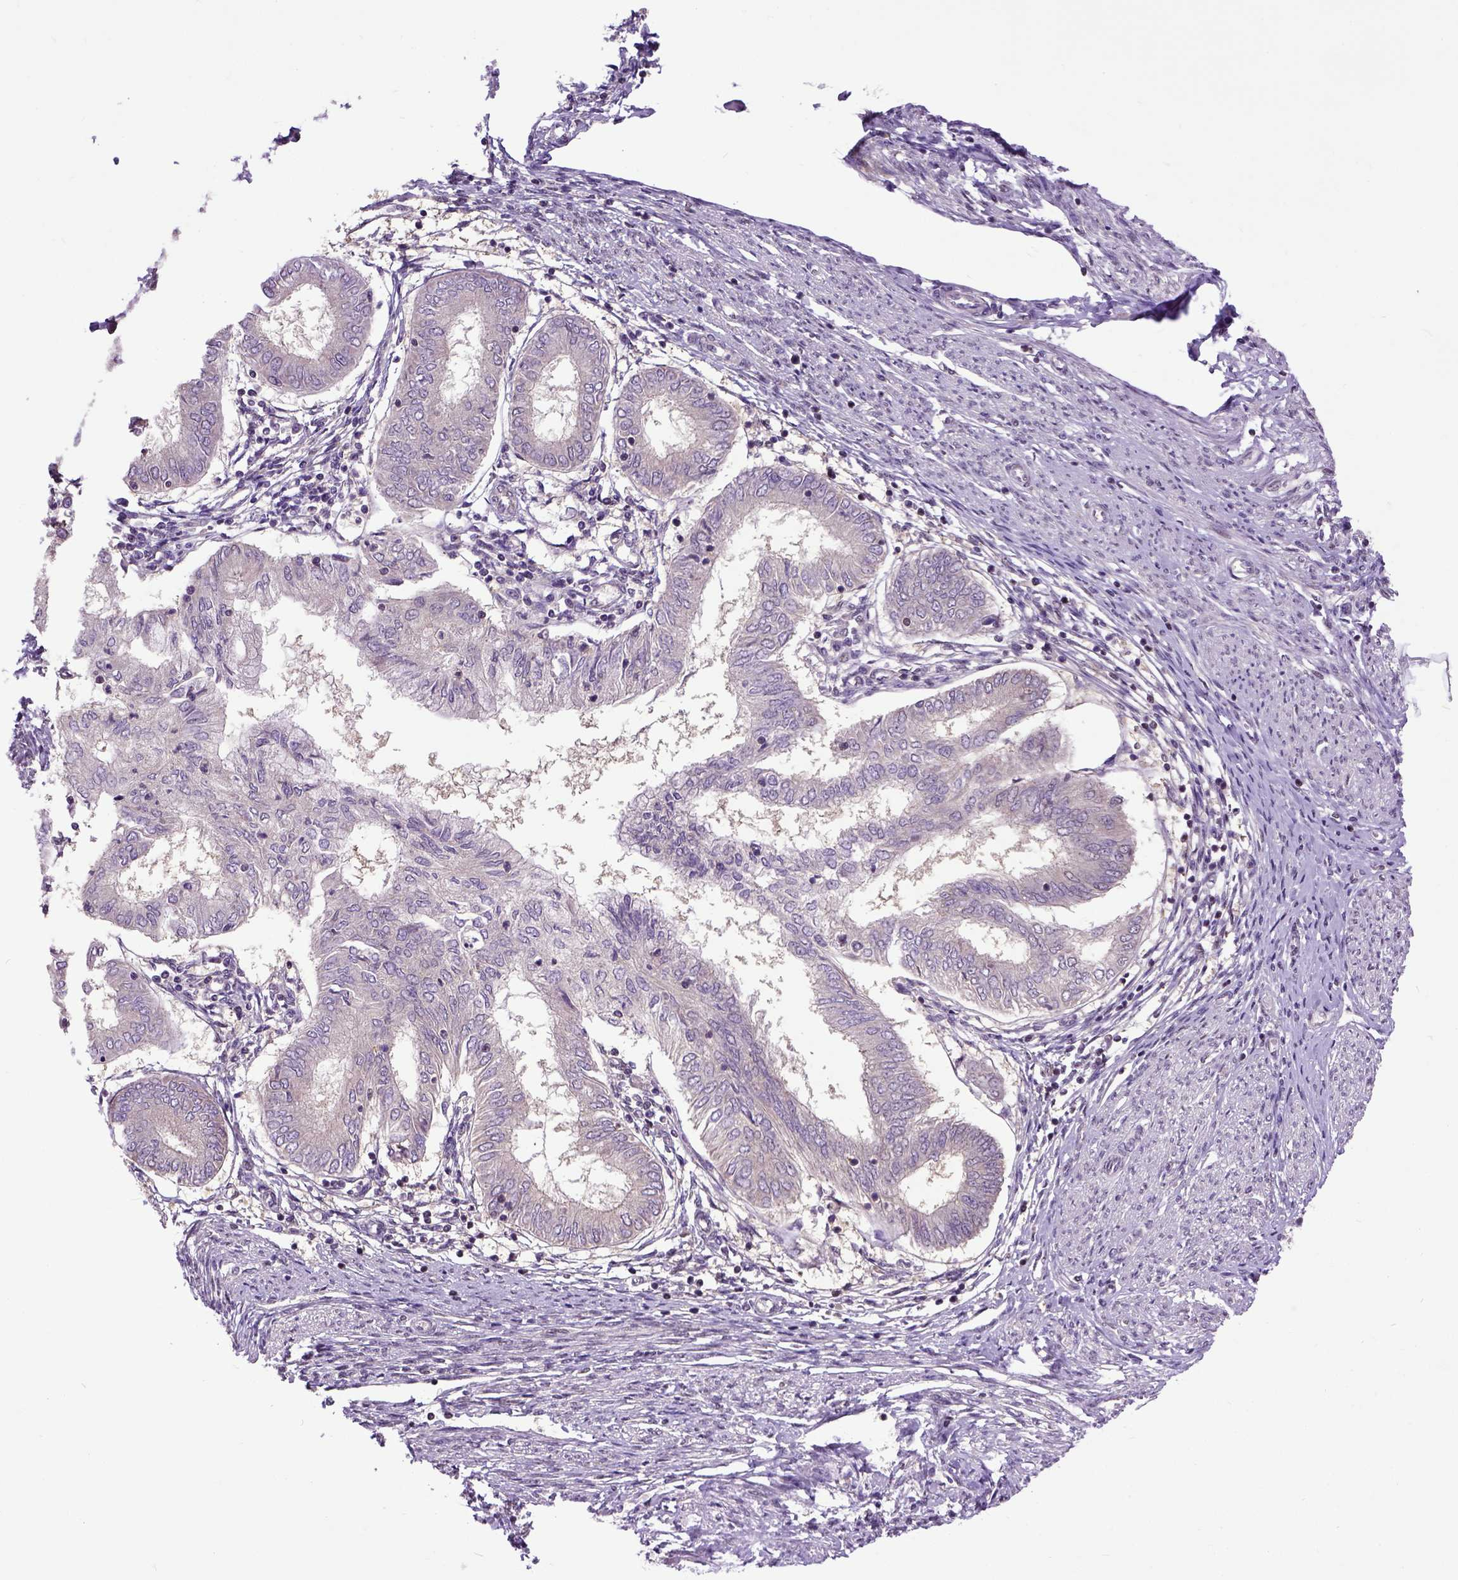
{"staining": {"intensity": "weak", "quantity": "<25%", "location": "nuclear"}, "tissue": "endometrial cancer", "cell_type": "Tumor cells", "image_type": "cancer", "snomed": [{"axis": "morphology", "description": "Adenocarcinoma, NOS"}, {"axis": "topography", "description": "Endometrium"}], "caption": "Tumor cells are negative for brown protein staining in adenocarcinoma (endometrial).", "gene": "UBA3", "patient": {"sex": "female", "age": 68}}